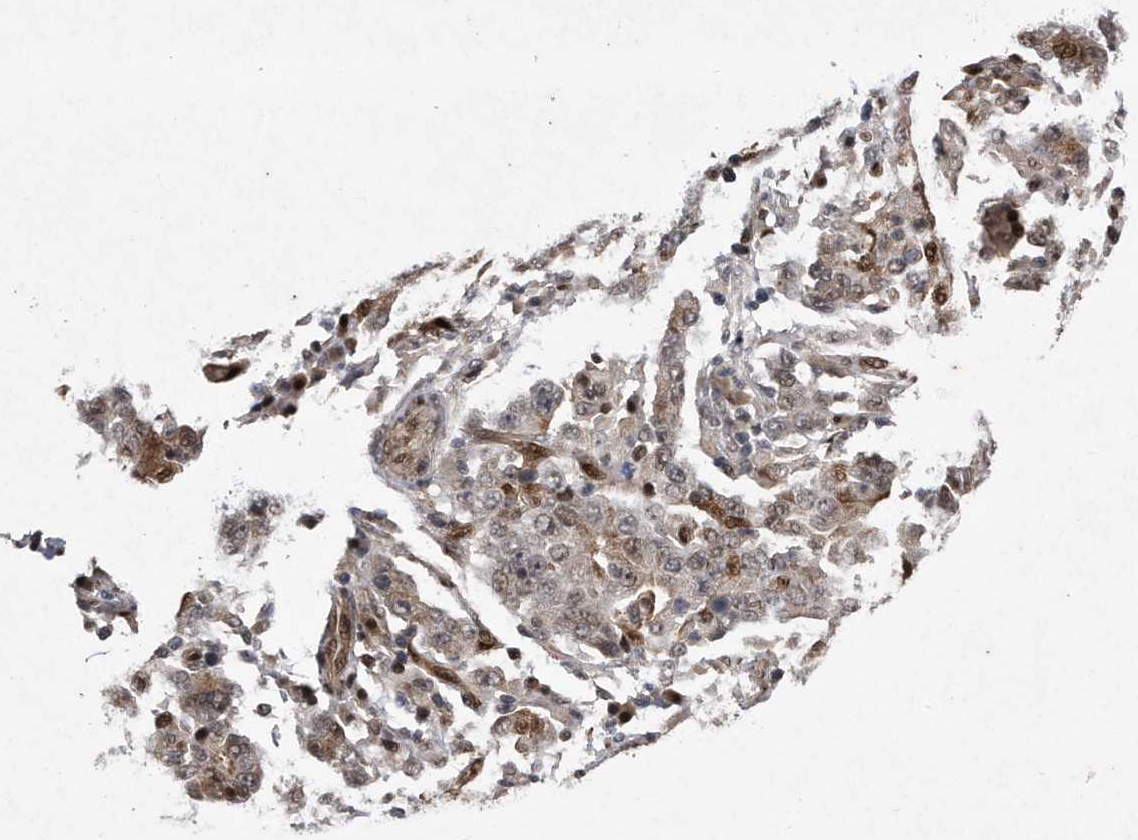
{"staining": {"intensity": "moderate", "quantity": ">75%", "location": "nuclear"}, "tissue": "stomach cancer", "cell_type": "Tumor cells", "image_type": "cancer", "snomed": [{"axis": "morphology", "description": "Normal tissue, NOS"}, {"axis": "morphology", "description": "Adenocarcinoma, NOS"}, {"axis": "topography", "description": "Stomach, upper"}, {"axis": "topography", "description": "Stomach"}], "caption": "Immunohistochemical staining of adenocarcinoma (stomach) reveals medium levels of moderate nuclear staining in approximately >75% of tumor cells.", "gene": "RAD23B", "patient": {"sex": "male", "age": 59}}